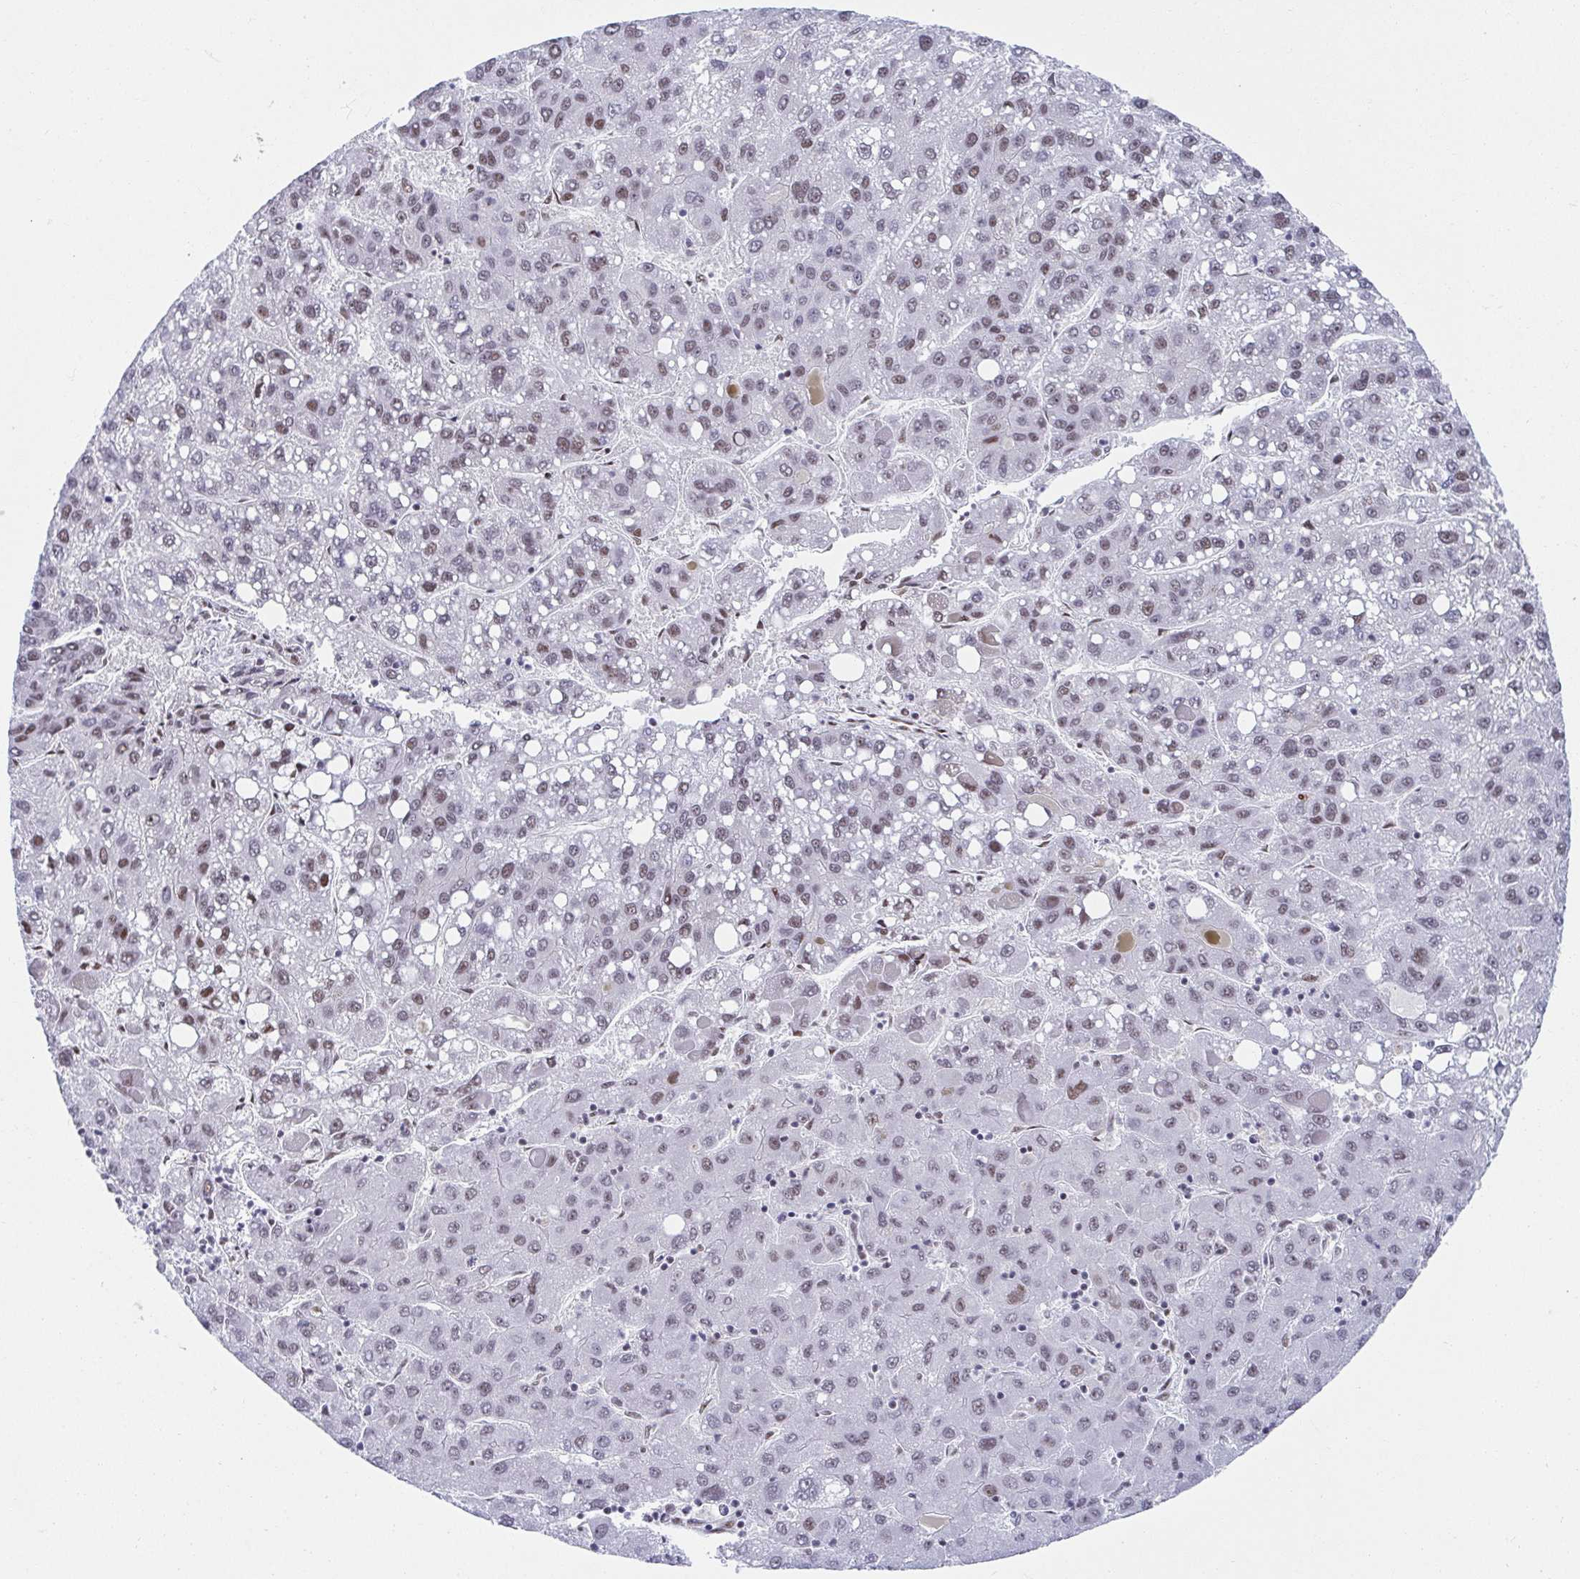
{"staining": {"intensity": "moderate", "quantity": "25%-75%", "location": "nuclear"}, "tissue": "liver cancer", "cell_type": "Tumor cells", "image_type": "cancer", "snomed": [{"axis": "morphology", "description": "Carcinoma, Hepatocellular, NOS"}, {"axis": "topography", "description": "Liver"}], "caption": "There is medium levels of moderate nuclear staining in tumor cells of liver hepatocellular carcinoma, as demonstrated by immunohistochemical staining (brown color).", "gene": "SLC7A10", "patient": {"sex": "female", "age": 82}}